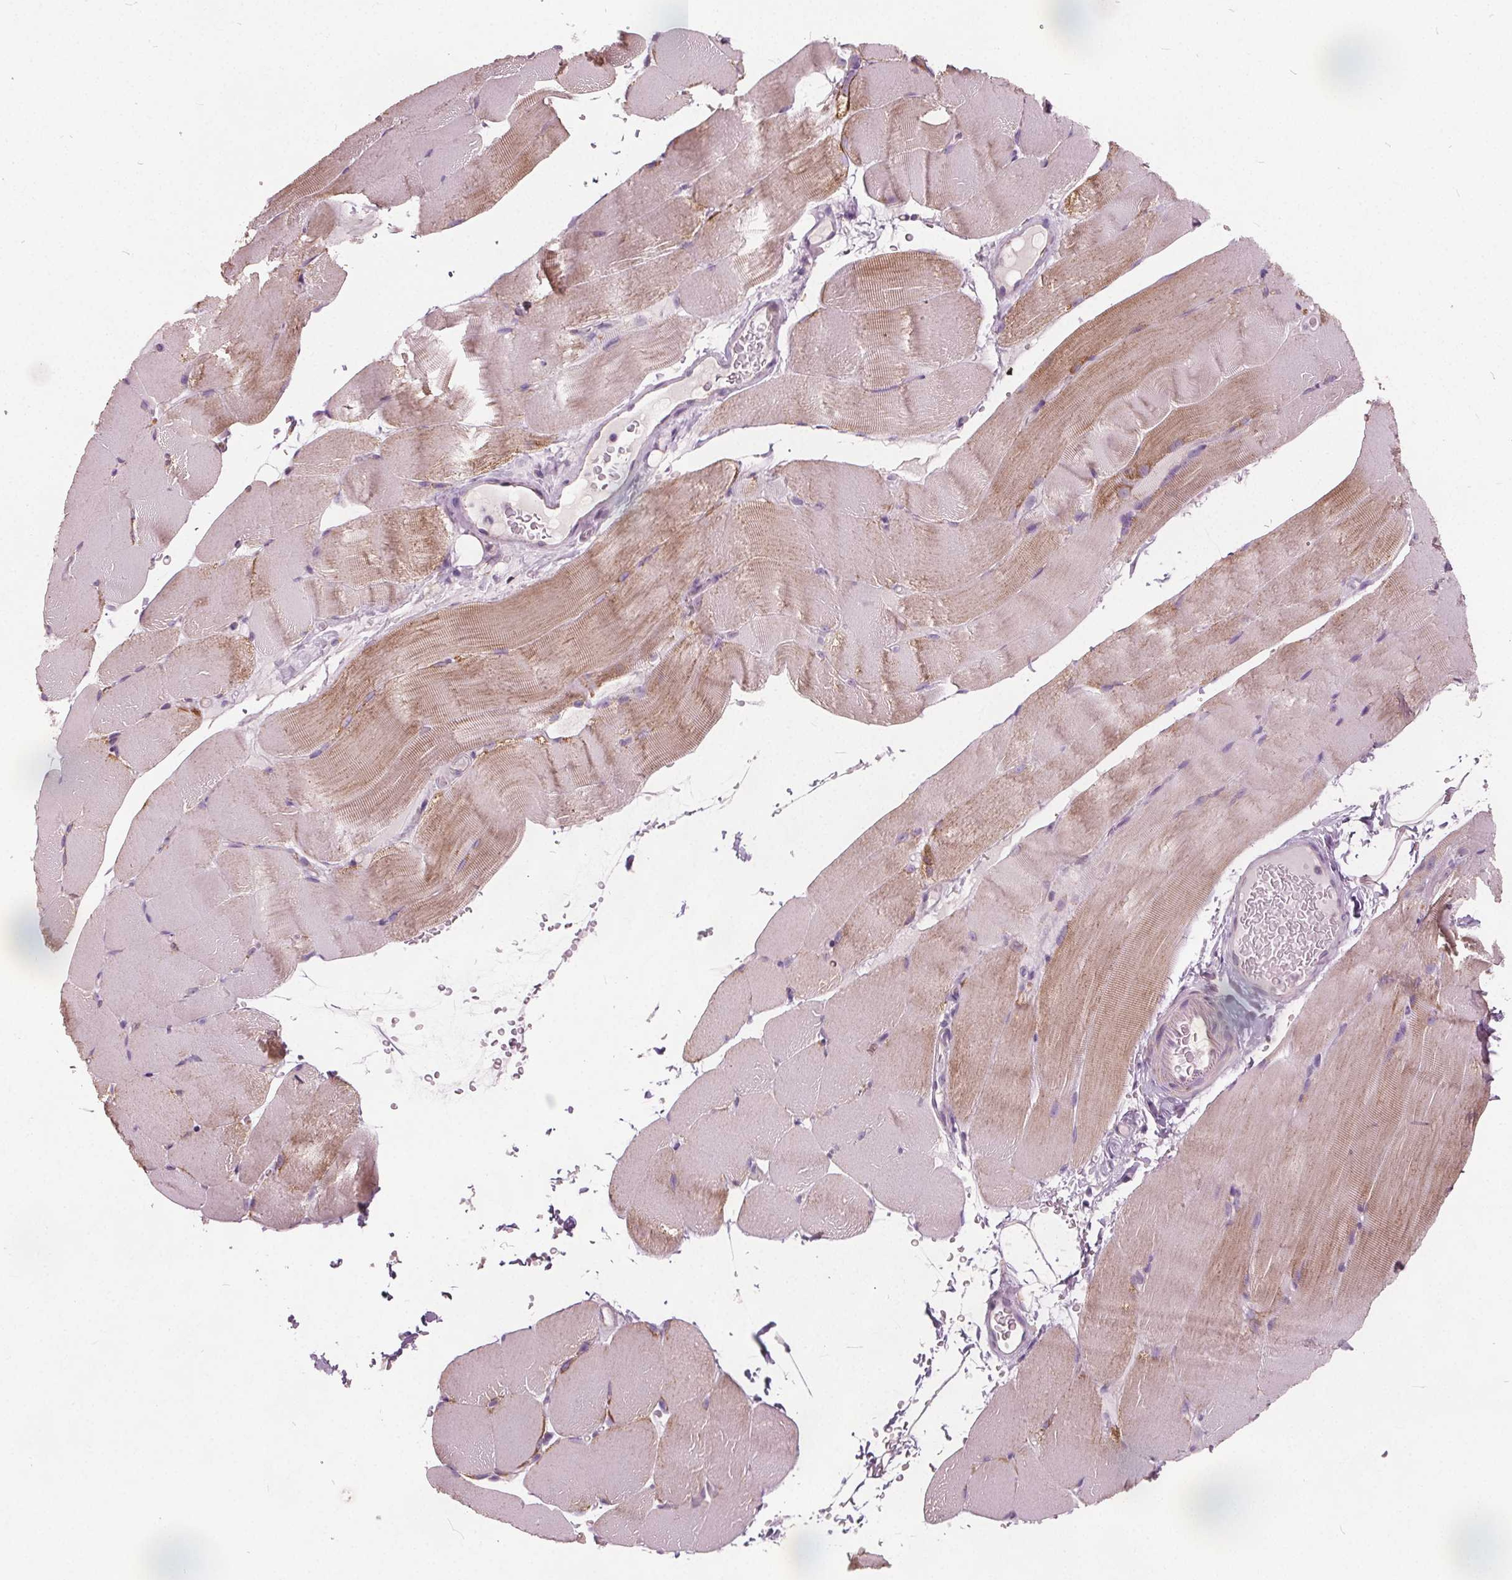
{"staining": {"intensity": "weak", "quantity": "25%-75%", "location": "cytoplasmic/membranous"}, "tissue": "skeletal muscle", "cell_type": "Myocytes", "image_type": "normal", "snomed": [{"axis": "morphology", "description": "Normal tissue, NOS"}, {"axis": "topography", "description": "Skeletal muscle"}], "caption": "Normal skeletal muscle exhibits weak cytoplasmic/membranous expression in approximately 25%-75% of myocytes (DAB = brown stain, brightfield microscopy at high magnification)..", "gene": "ECI2", "patient": {"sex": "female", "age": 37}}